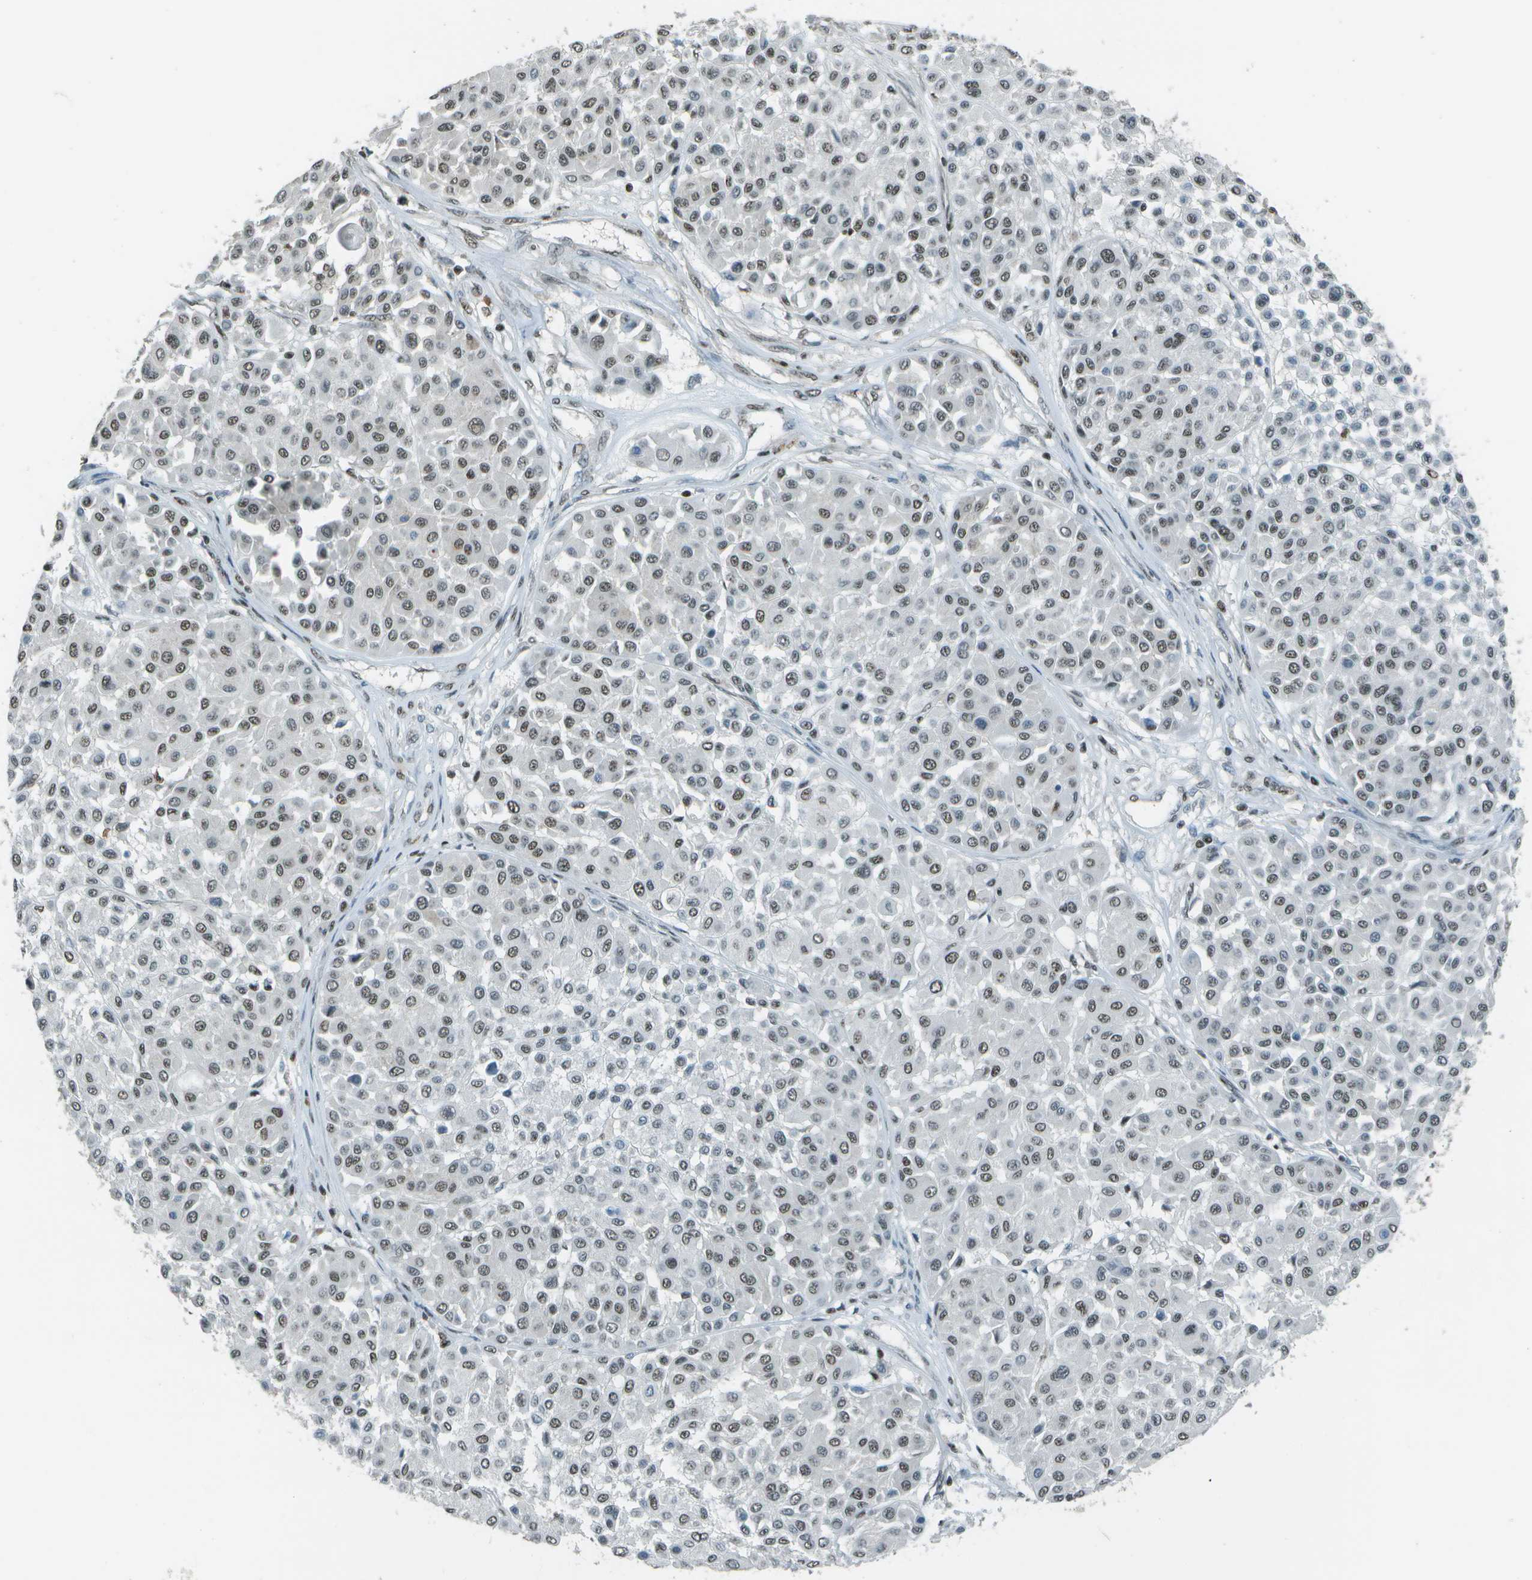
{"staining": {"intensity": "weak", "quantity": ">75%", "location": "nuclear"}, "tissue": "melanoma", "cell_type": "Tumor cells", "image_type": "cancer", "snomed": [{"axis": "morphology", "description": "Malignant melanoma, Metastatic site"}, {"axis": "topography", "description": "Soft tissue"}], "caption": "Weak nuclear expression is seen in approximately >75% of tumor cells in malignant melanoma (metastatic site).", "gene": "DEPDC1", "patient": {"sex": "male", "age": 41}}